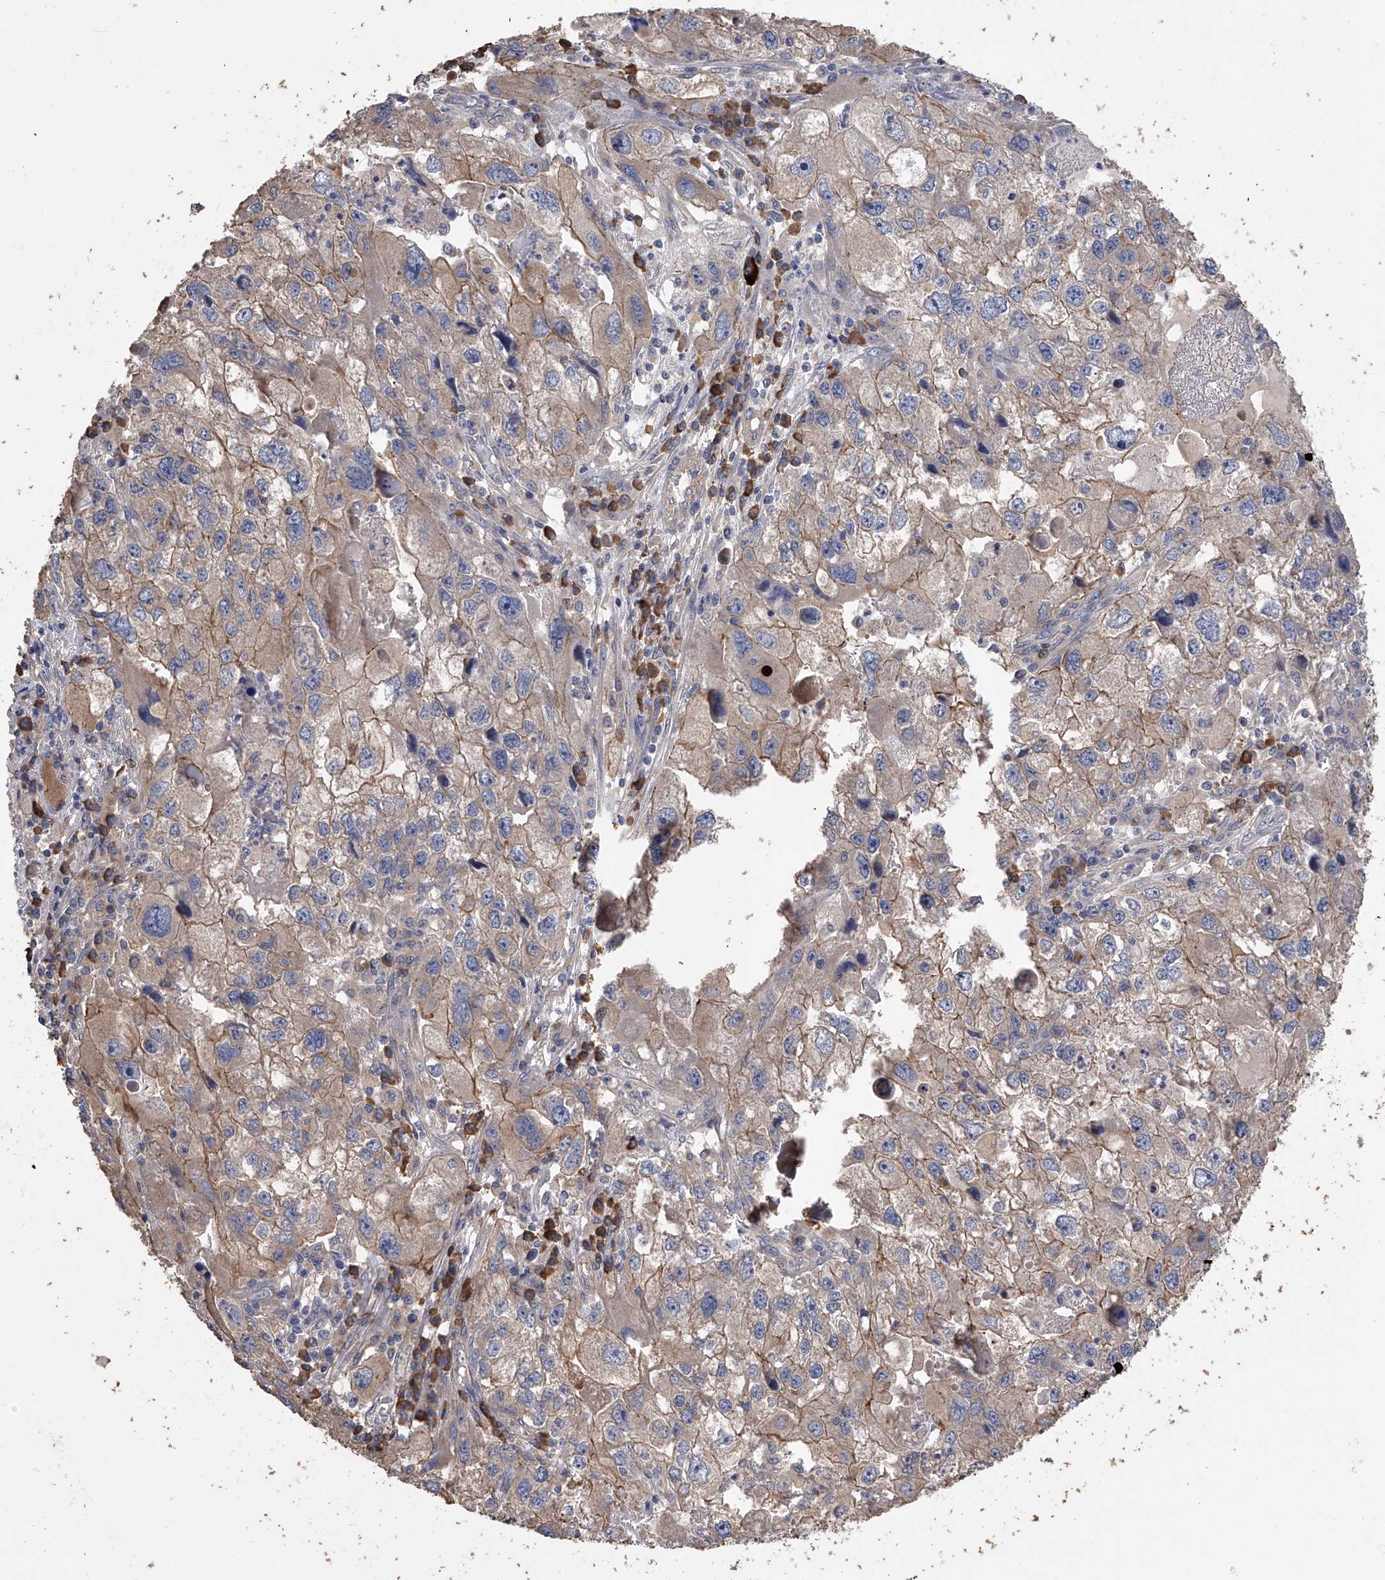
{"staining": {"intensity": "weak", "quantity": ">75%", "location": "cytoplasmic/membranous"}, "tissue": "endometrial cancer", "cell_type": "Tumor cells", "image_type": "cancer", "snomed": [{"axis": "morphology", "description": "Adenocarcinoma, NOS"}, {"axis": "topography", "description": "Endometrium"}], "caption": "Immunohistochemistry histopathology image of neoplastic tissue: endometrial cancer (adenocarcinoma) stained using immunohistochemistry shows low levels of weak protein expression localized specifically in the cytoplasmic/membranous of tumor cells, appearing as a cytoplasmic/membranous brown color.", "gene": "ZNF343", "patient": {"sex": "female", "age": 49}}